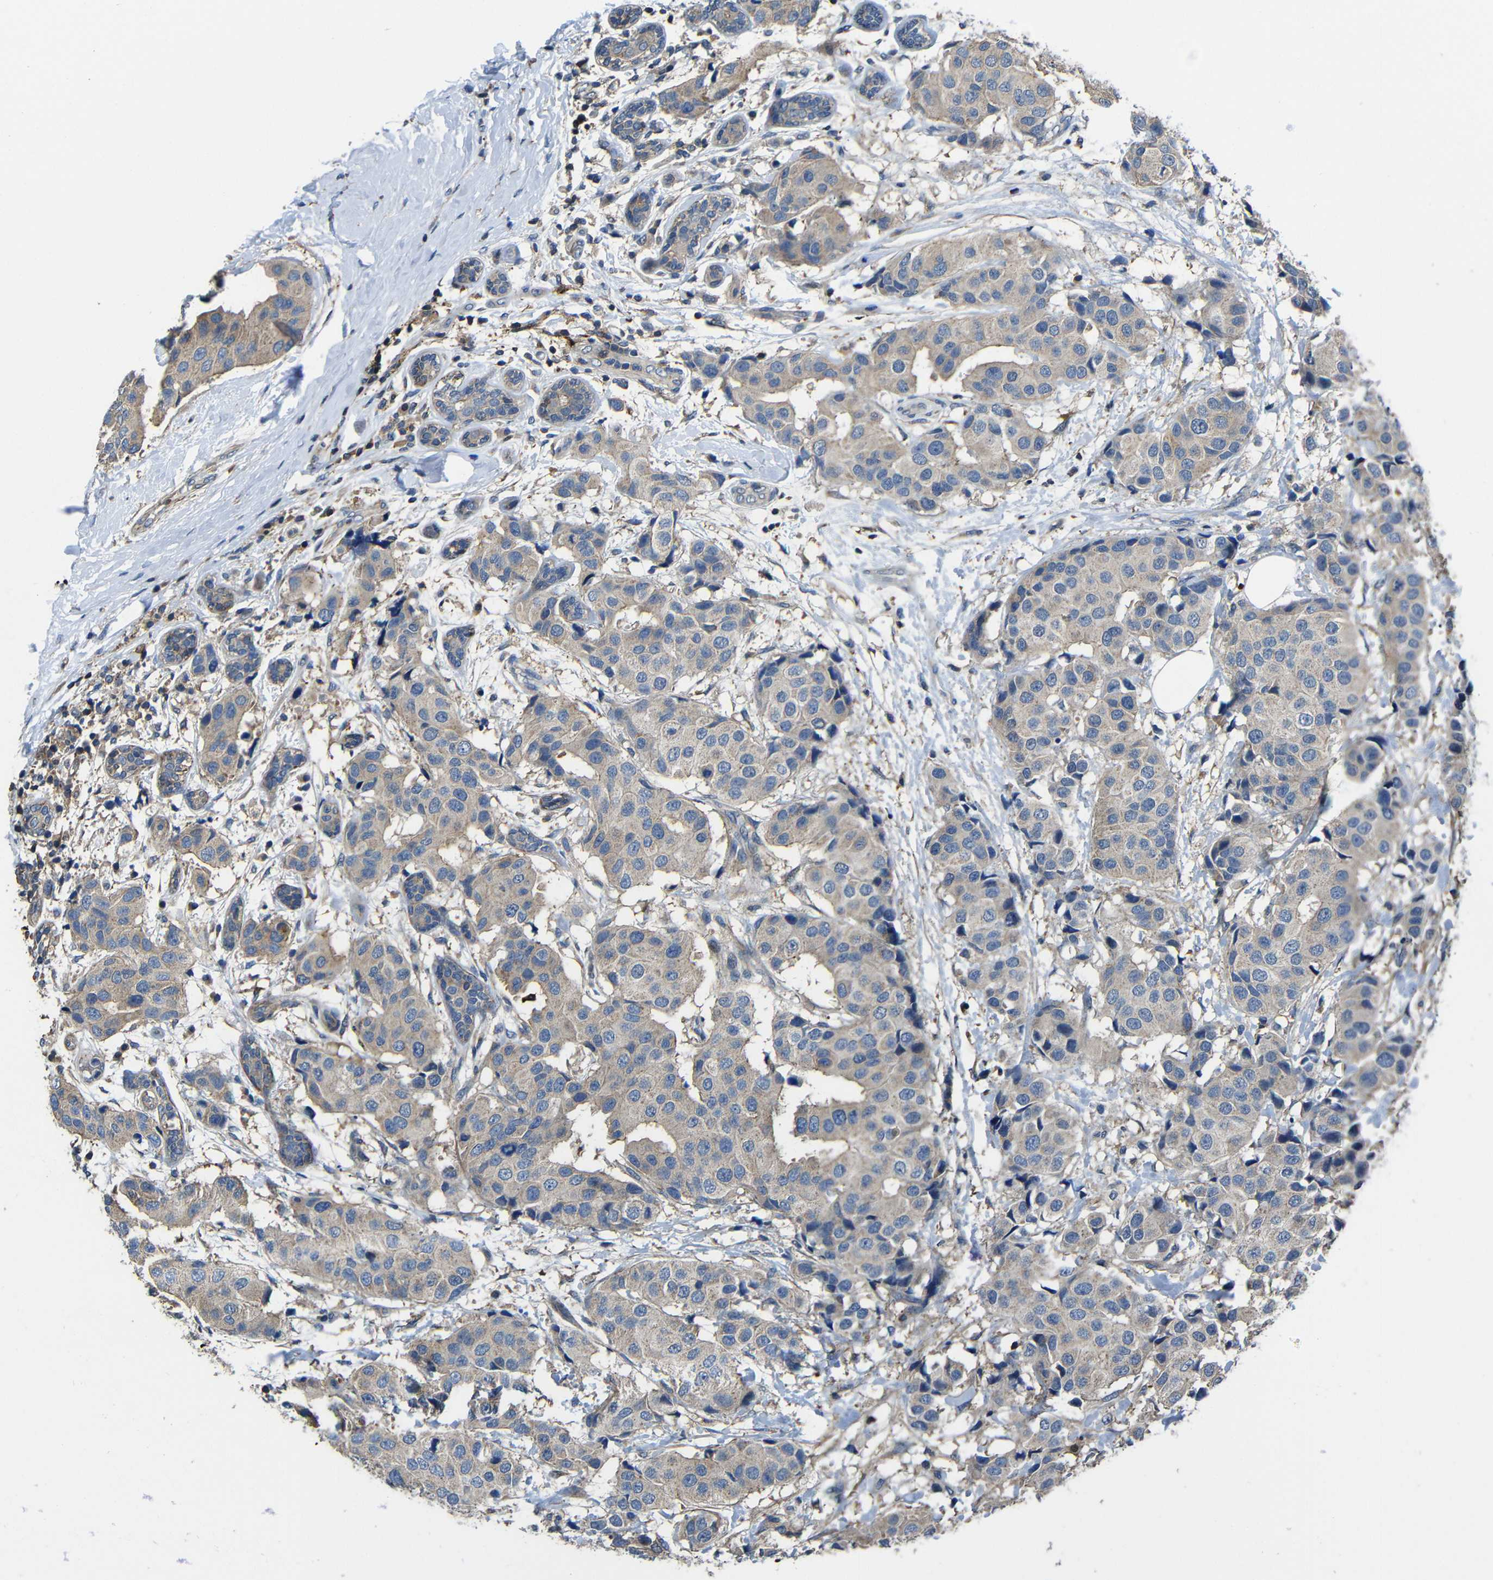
{"staining": {"intensity": "weak", "quantity": ">75%", "location": "cytoplasmic/membranous"}, "tissue": "breast cancer", "cell_type": "Tumor cells", "image_type": "cancer", "snomed": [{"axis": "morphology", "description": "Normal tissue, NOS"}, {"axis": "morphology", "description": "Duct carcinoma"}, {"axis": "topography", "description": "Breast"}], "caption": "IHC (DAB) staining of breast intraductal carcinoma shows weak cytoplasmic/membranous protein expression in approximately >75% of tumor cells.", "gene": "GDI1", "patient": {"sex": "female", "age": 39}}